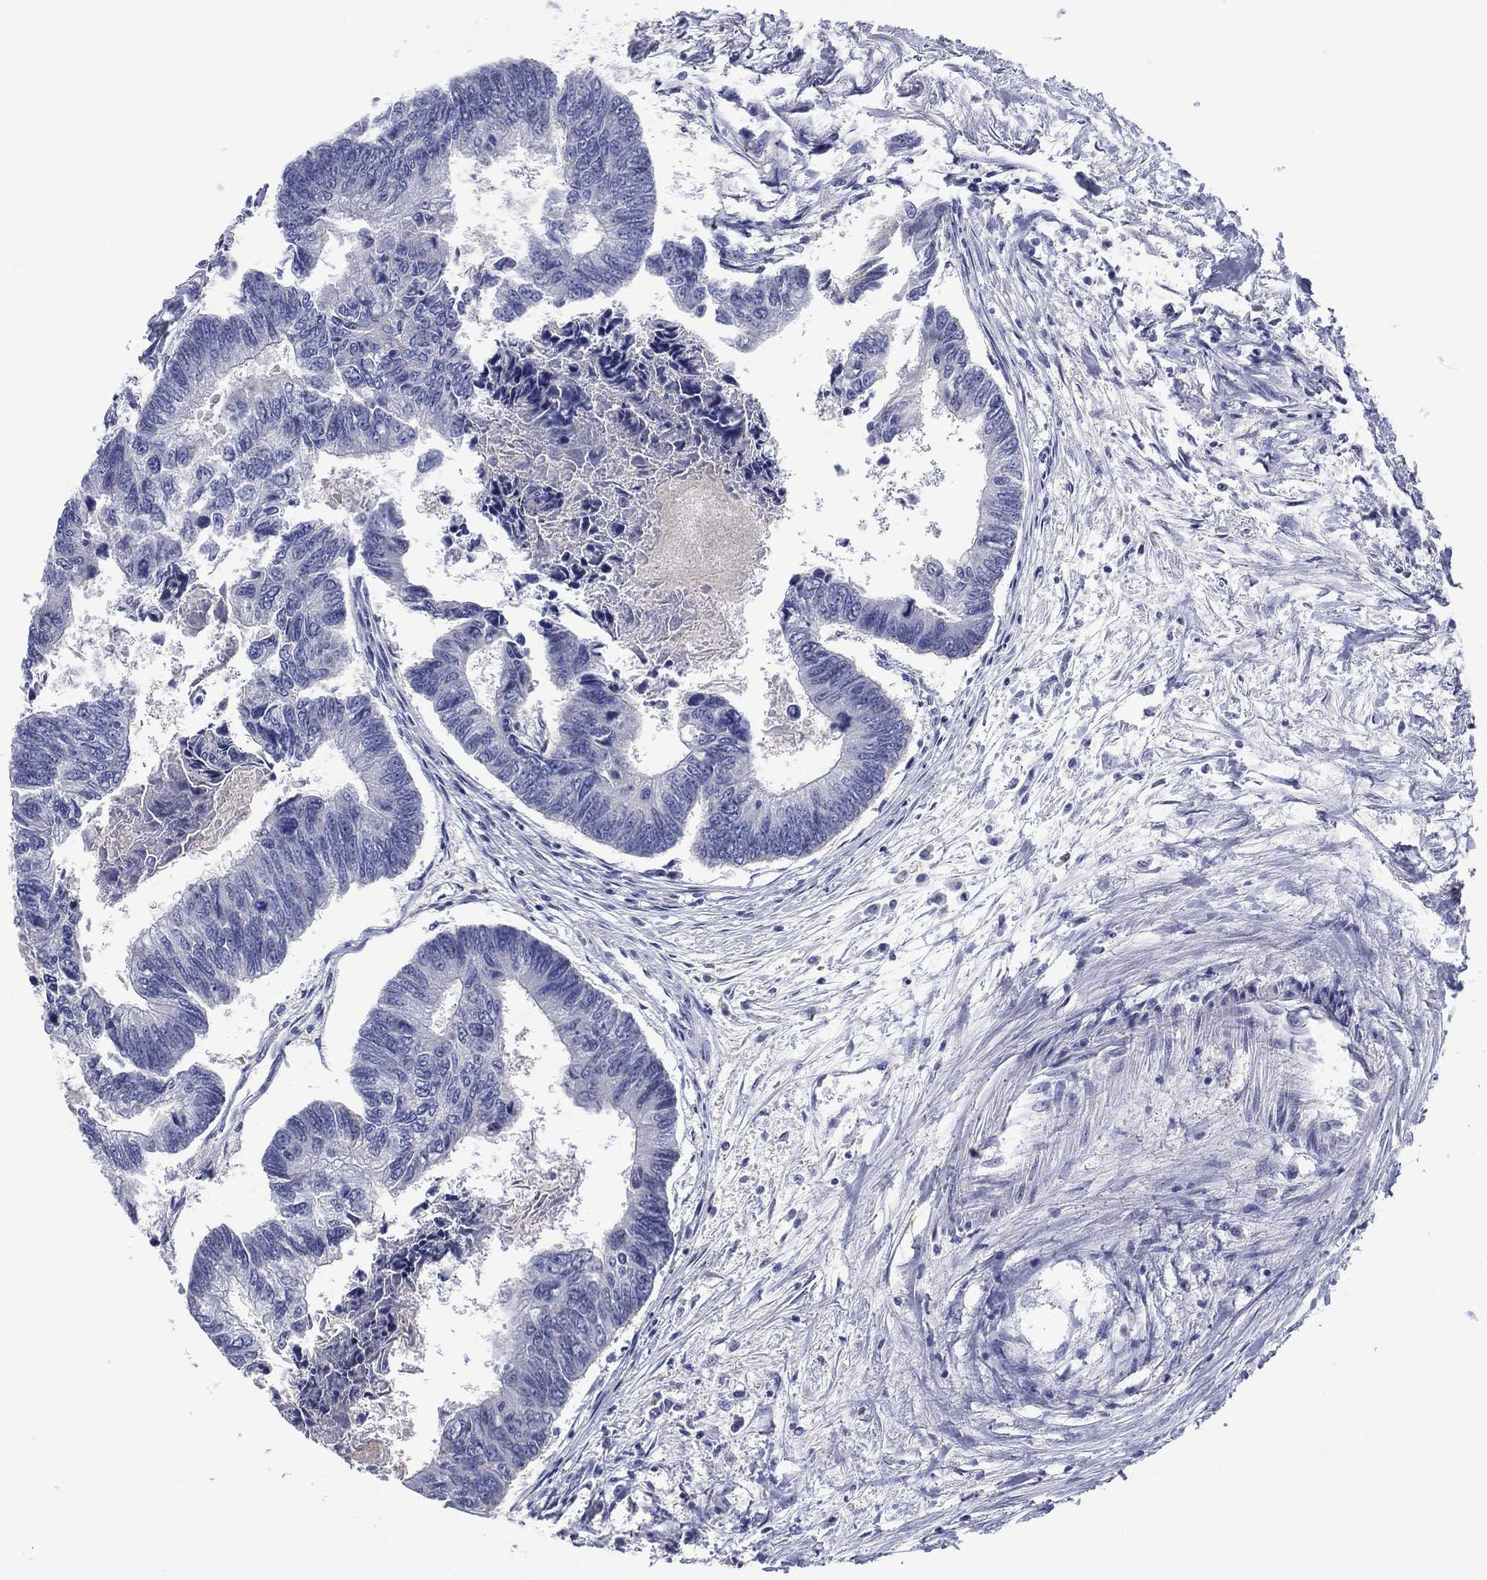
{"staining": {"intensity": "negative", "quantity": "none", "location": "none"}, "tissue": "colorectal cancer", "cell_type": "Tumor cells", "image_type": "cancer", "snomed": [{"axis": "morphology", "description": "Adenocarcinoma, NOS"}, {"axis": "topography", "description": "Colon"}], "caption": "Human colorectal cancer (adenocarcinoma) stained for a protein using immunohistochemistry (IHC) exhibits no staining in tumor cells.", "gene": "TRIM31", "patient": {"sex": "female", "age": 65}}